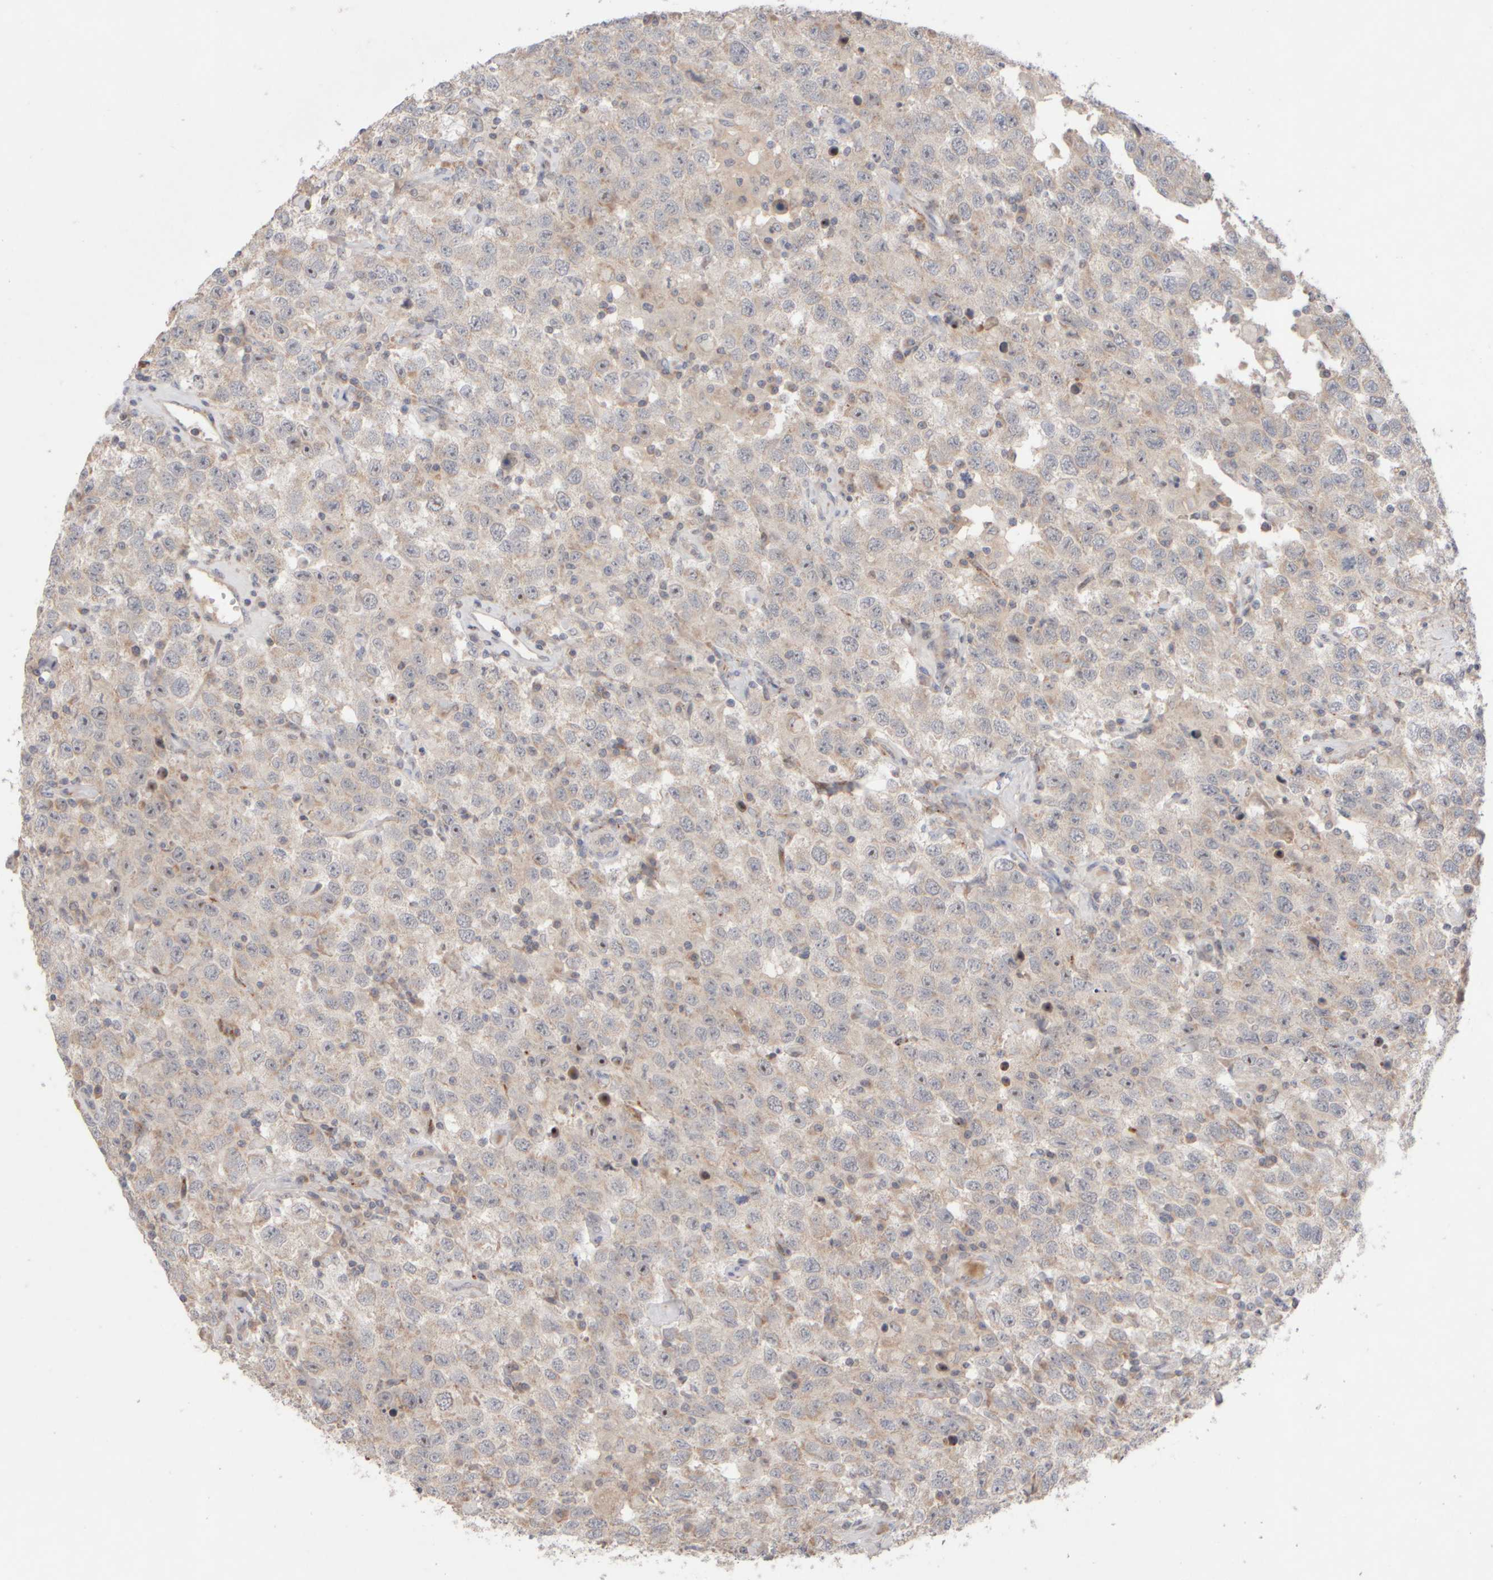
{"staining": {"intensity": "weak", "quantity": "25%-75%", "location": "cytoplasmic/membranous,nuclear"}, "tissue": "testis cancer", "cell_type": "Tumor cells", "image_type": "cancer", "snomed": [{"axis": "morphology", "description": "Seminoma, NOS"}, {"axis": "topography", "description": "Testis"}], "caption": "Testis cancer tissue exhibits weak cytoplasmic/membranous and nuclear expression in approximately 25%-75% of tumor cells, visualized by immunohistochemistry.", "gene": "CHADL", "patient": {"sex": "male", "age": 41}}